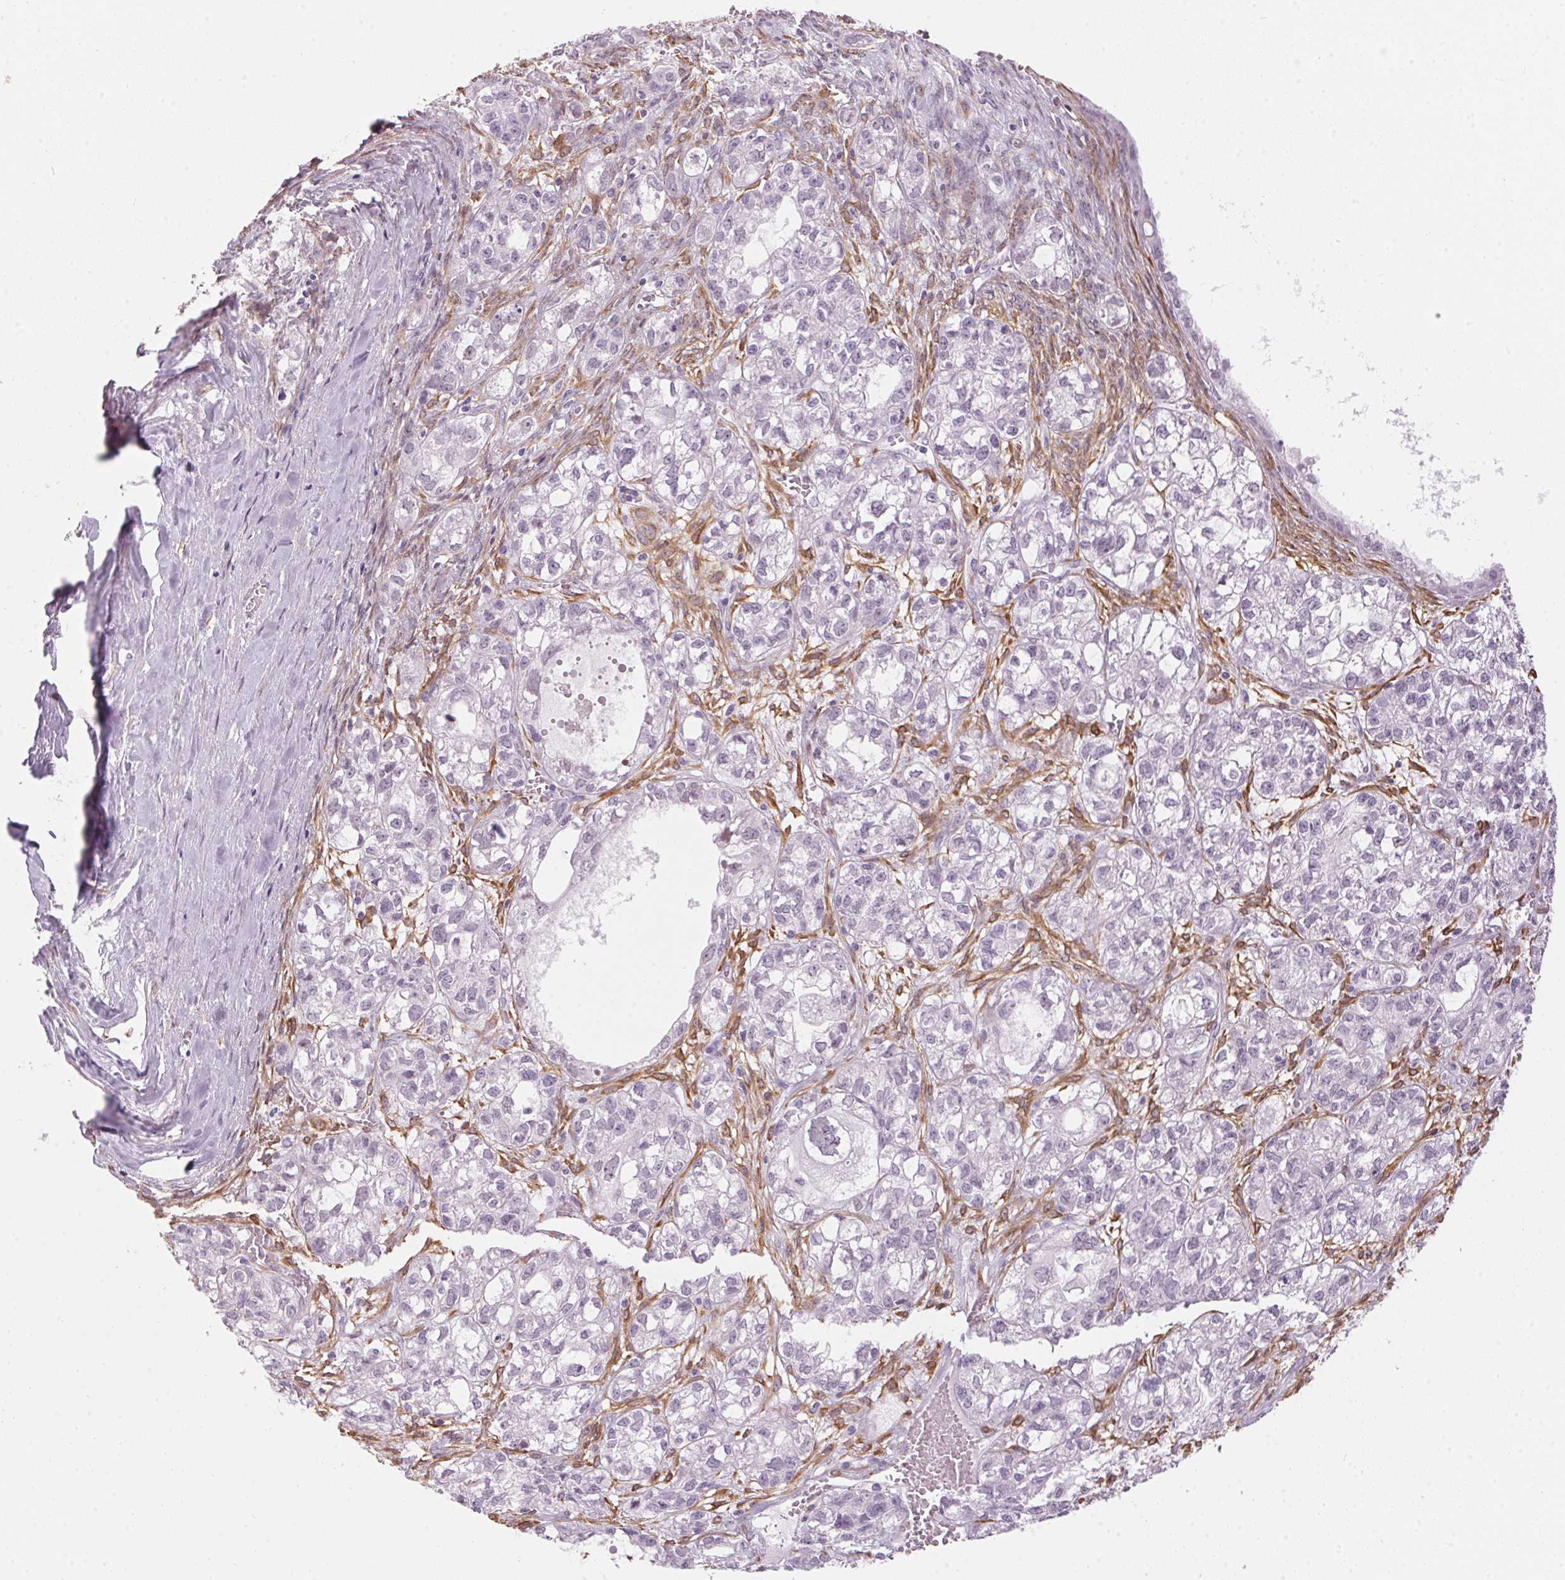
{"staining": {"intensity": "negative", "quantity": "none", "location": "none"}, "tissue": "ovarian cancer", "cell_type": "Tumor cells", "image_type": "cancer", "snomed": [{"axis": "morphology", "description": "Carcinoma, endometroid"}, {"axis": "topography", "description": "Ovary"}], "caption": "The IHC image has no significant positivity in tumor cells of ovarian endometroid carcinoma tissue.", "gene": "CADPS", "patient": {"sex": "female", "age": 64}}